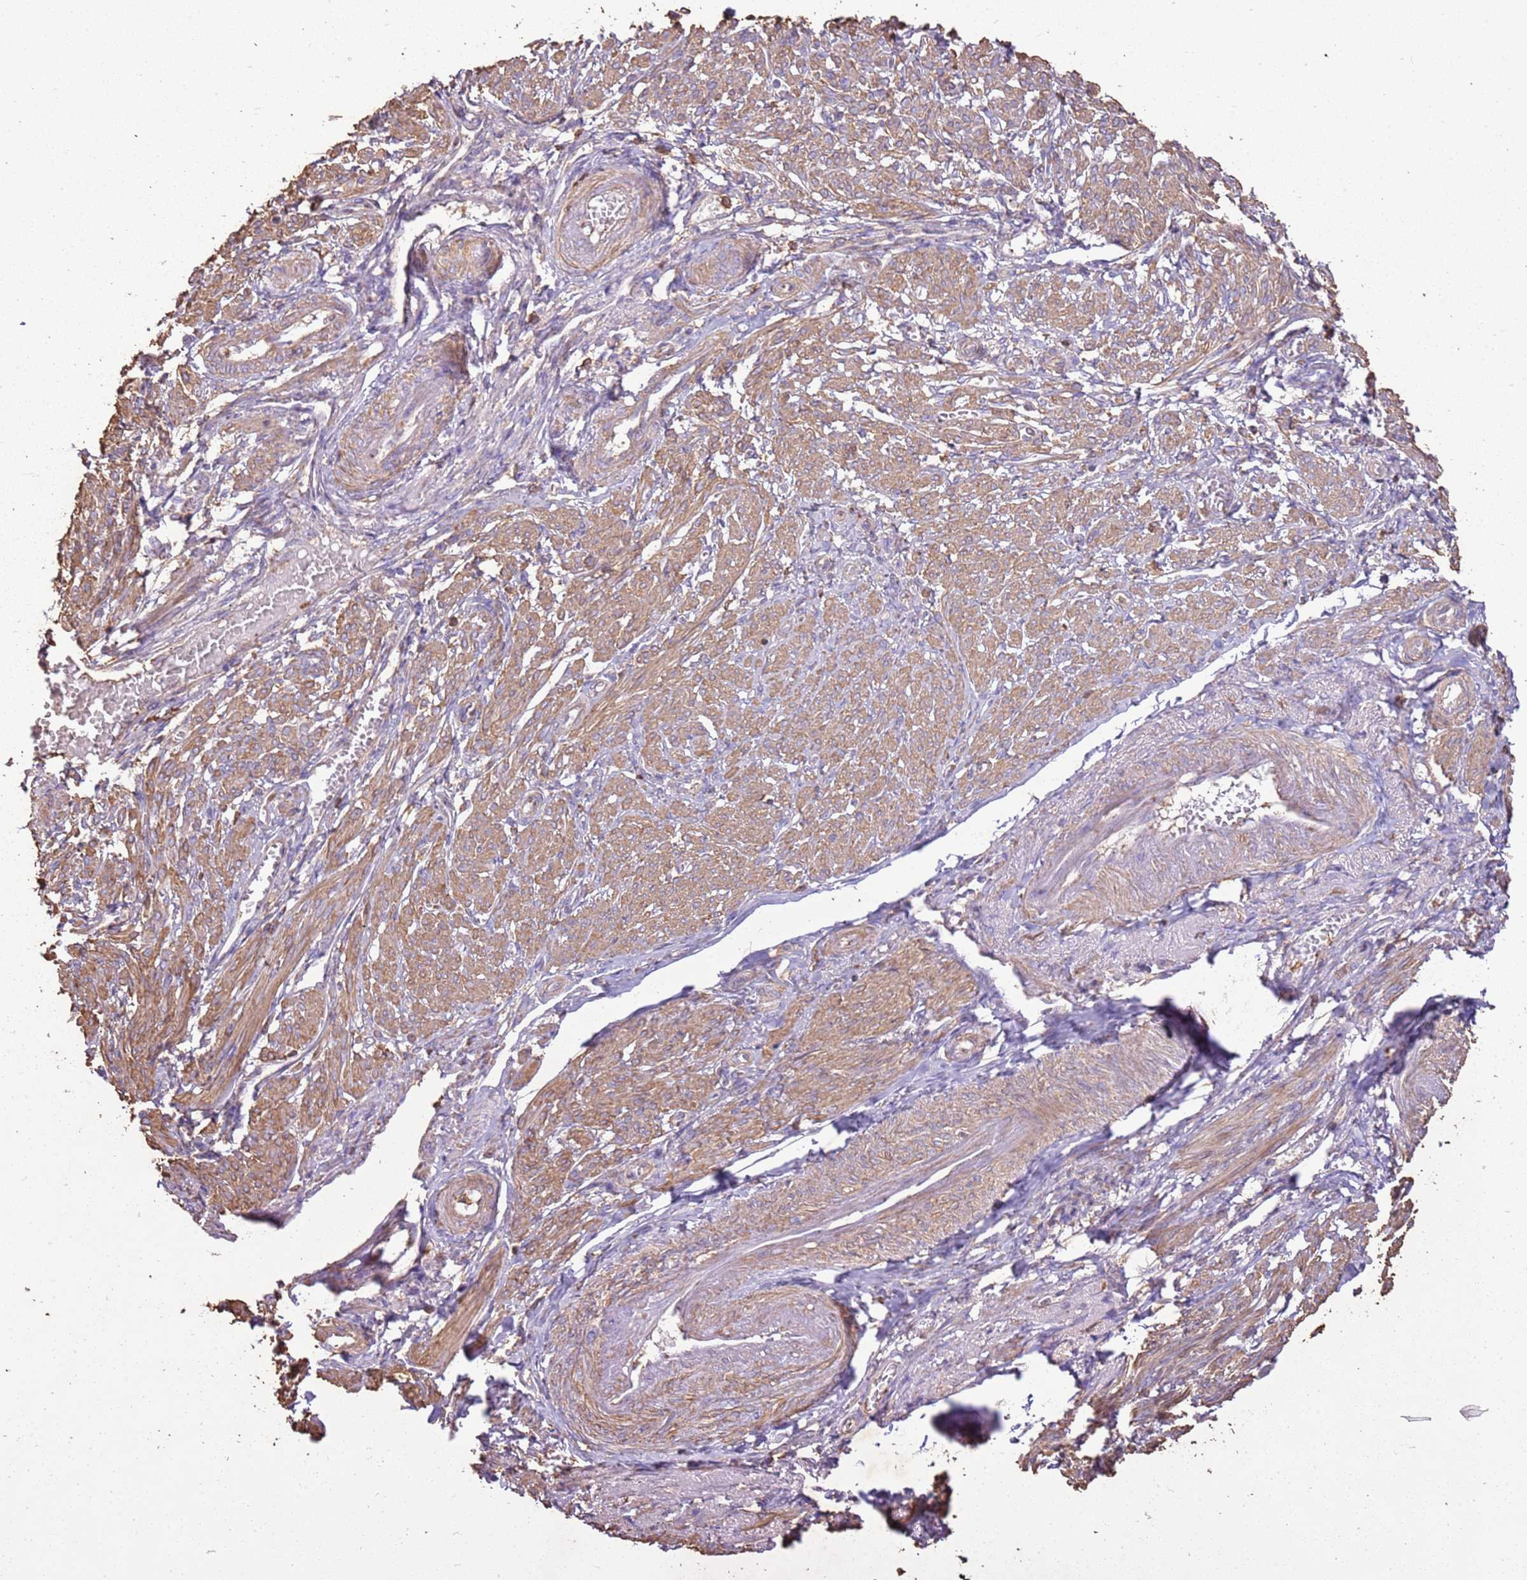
{"staining": {"intensity": "moderate", "quantity": "25%-75%", "location": "cytoplasmic/membranous"}, "tissue": "smooth muscle", "cell_type": "Smooth muscle cells", "image_type": "normal", "snomed": [{"axis": "morphology", "description": "Normal tissue, NOS"}, {"axis": "topography", "description": "Smooth muscle"}], "caption": "Moderate cytoplasmic/membranous staining is seen in approximately 25%-75% of smooth muscle cells in normal smooth muscle.", "gene": "ARL10", "patient": {"sex": "female", "age": 39}}